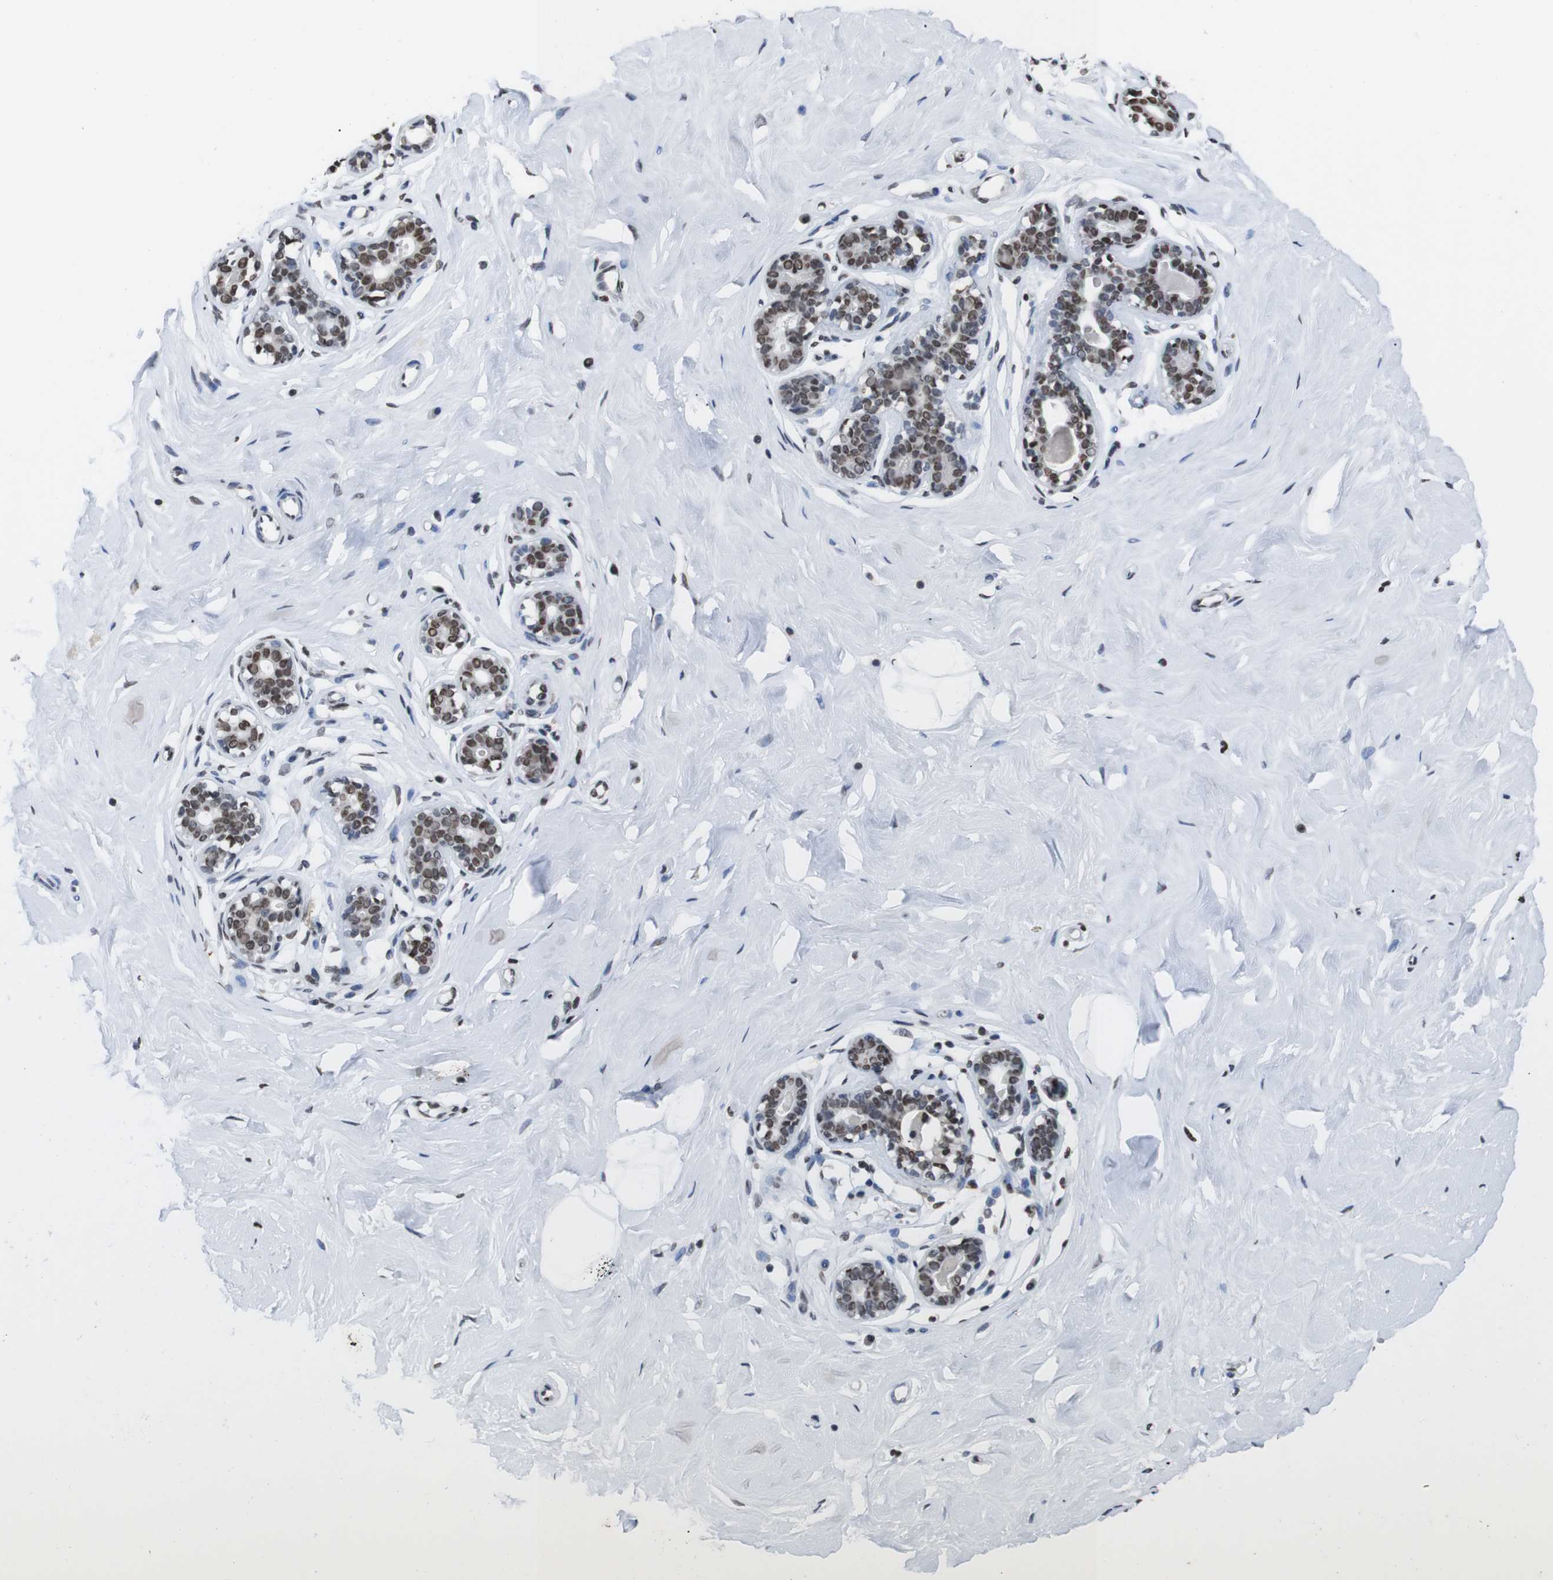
{"staining": {"intensity": "moderate", "quantity": "25%-75%", "location": "nuclear"}, "tissue": "breast", "cell_type": "Adipocytes", "image_type": "normal", "snomed": [{"axis": "morphology", "description": "Normal tissue, NOS"}, {"axis": "topography", "description": "Breast"}], "caption": "Brown immunohistochemical staining in unremarkable human breast reveals moderate nuclear expression in about 25%-75% of adipocytes. The staining is performed using DAB (3,3'-diaminobenzidine) brown chromogen to label protein expression. The nuclei are counter-stained blue using hematoxylin.", "gene": "PIP4P2", "patient": {"sex": "female", "age": 23}}